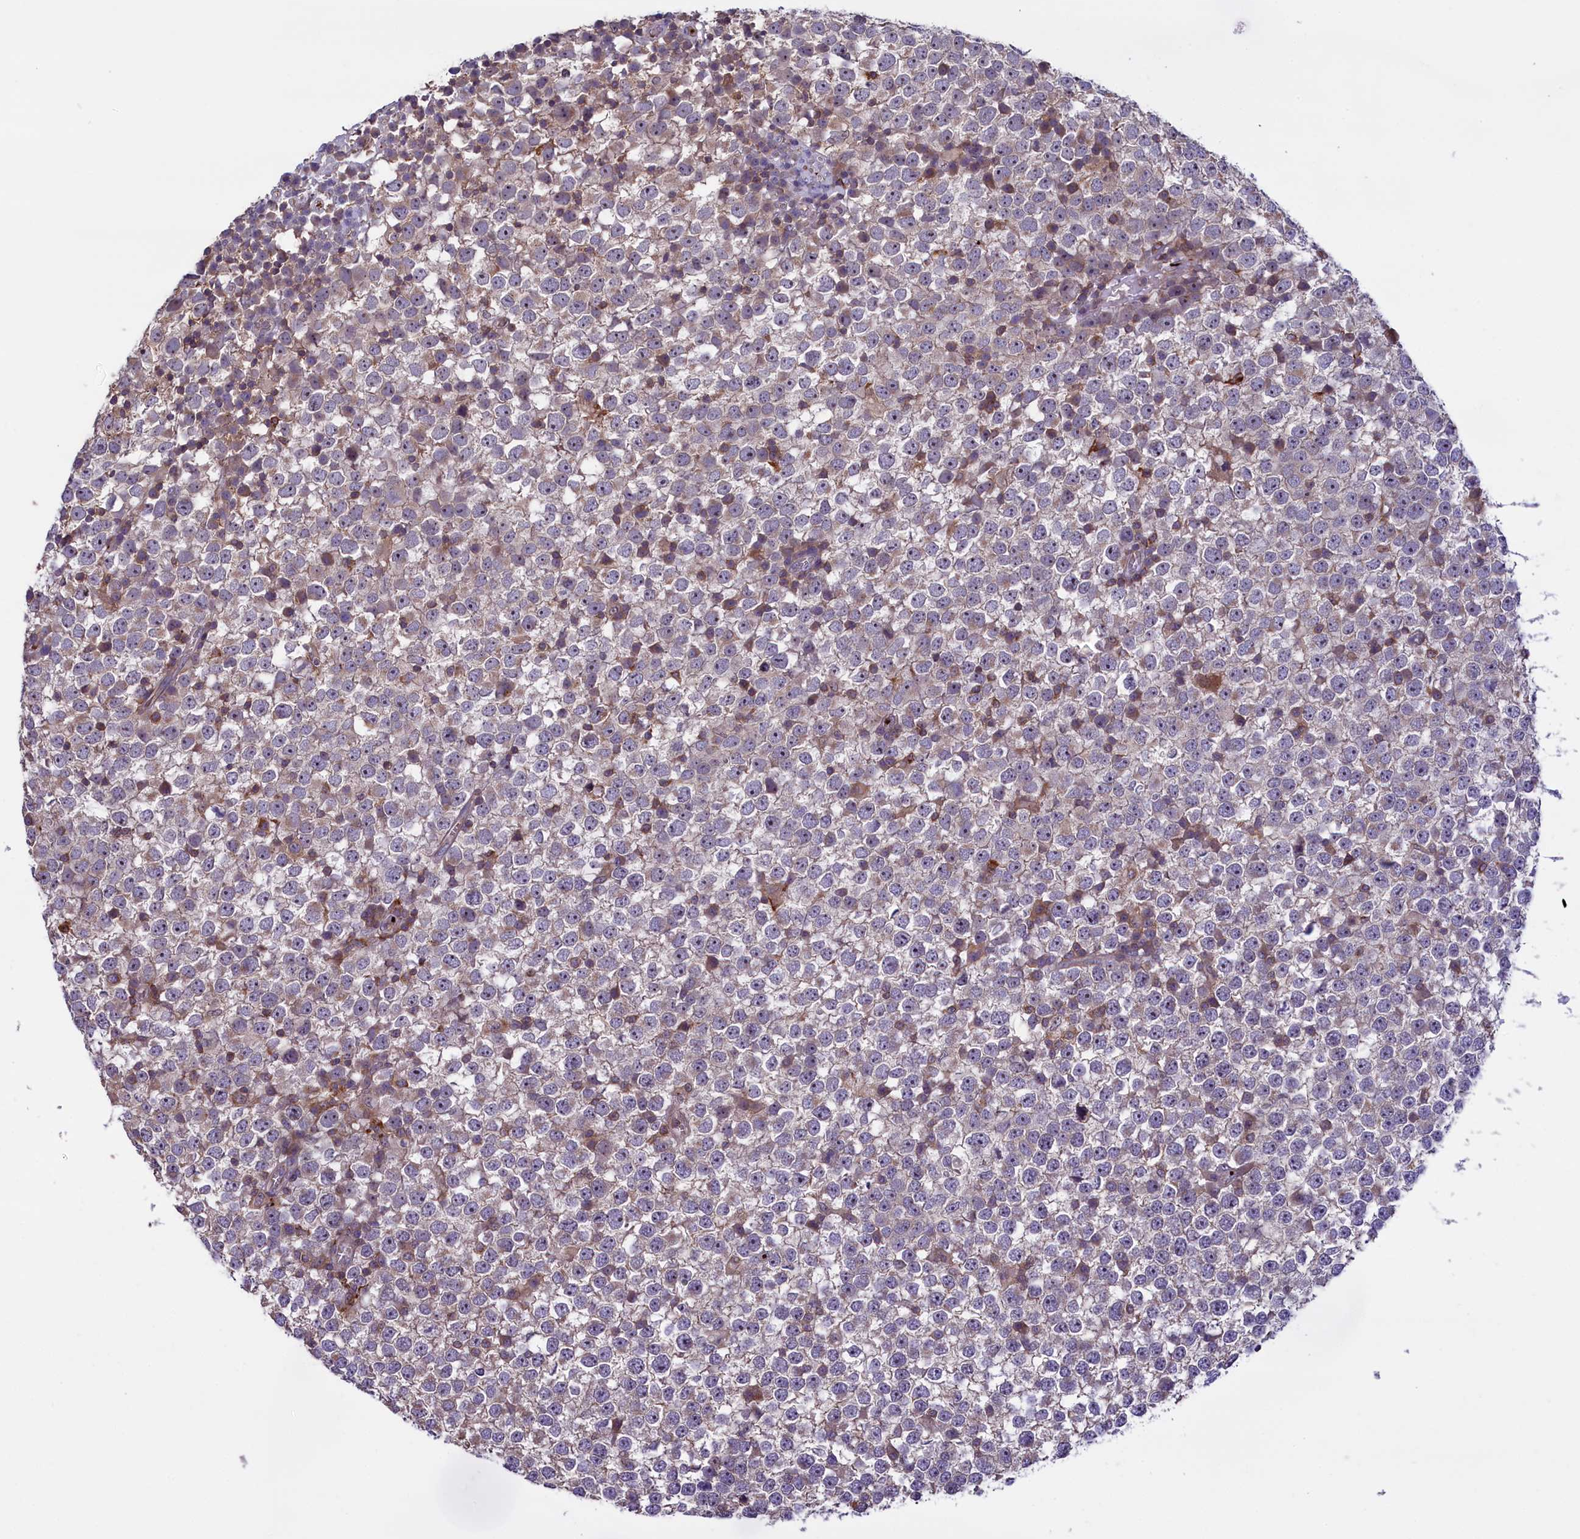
{"staining": {"intensity": "weak", "quantity": "<25%", "location": "cytoplasmic/membranous"}, "tissue": "testis cancer", "cell_type": "Tumor cells", "image_type": "cancer", "snomed": [{"axis": "morphology", "description": "Seminoma, NOS"}, {"axis": "topography", "description": "Testis"}], "caption": "A high-resolution histopathology image shows IHC staining of testis cancer (seminoma), which displays no significant staining in tumor cells.", "gene": "HEATR3", "patient": {"sex": "male", "age": 65}}